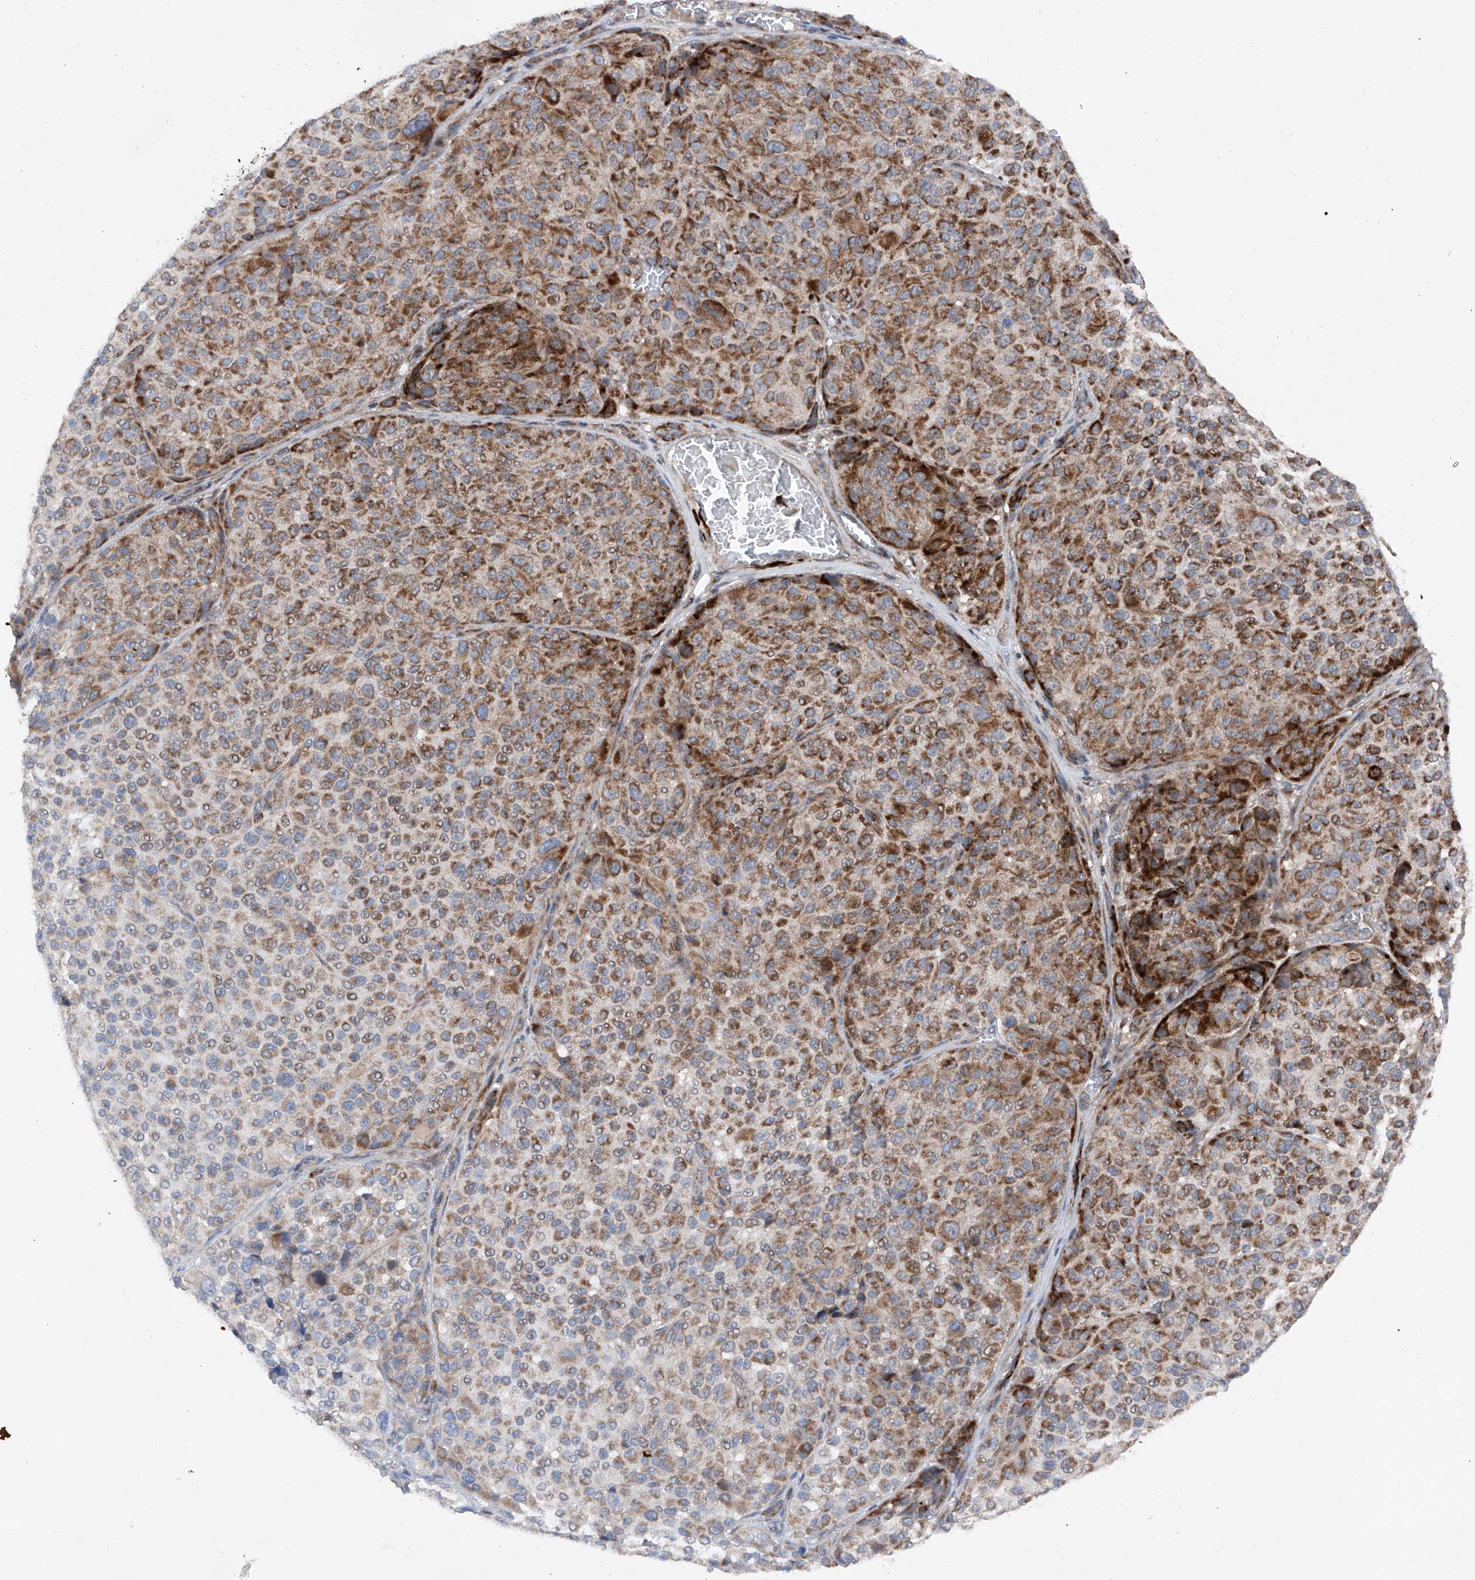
{"staining": {"intensity": "moderate", "quantity": ">75%", "location": "cytoplasmic/membranous"}, "tissue": "melanoma", "cell_type": "Tumor cells", "image_type": "cancer", "snomed": [{"axis": "morphology", "description": "Malignant melanoma, NOS"}, {"axis": "topography", "description": "Skin"}], "caption": "Immunohistochemistry image of human malignant melanoma stained for a protein (brown), which reveals medium levels of moderate cytoplasmic/membranous expression in about >75% of tumor cells.", "gene": "DAD1", "patient": {"sex": "male", "age": 83}}